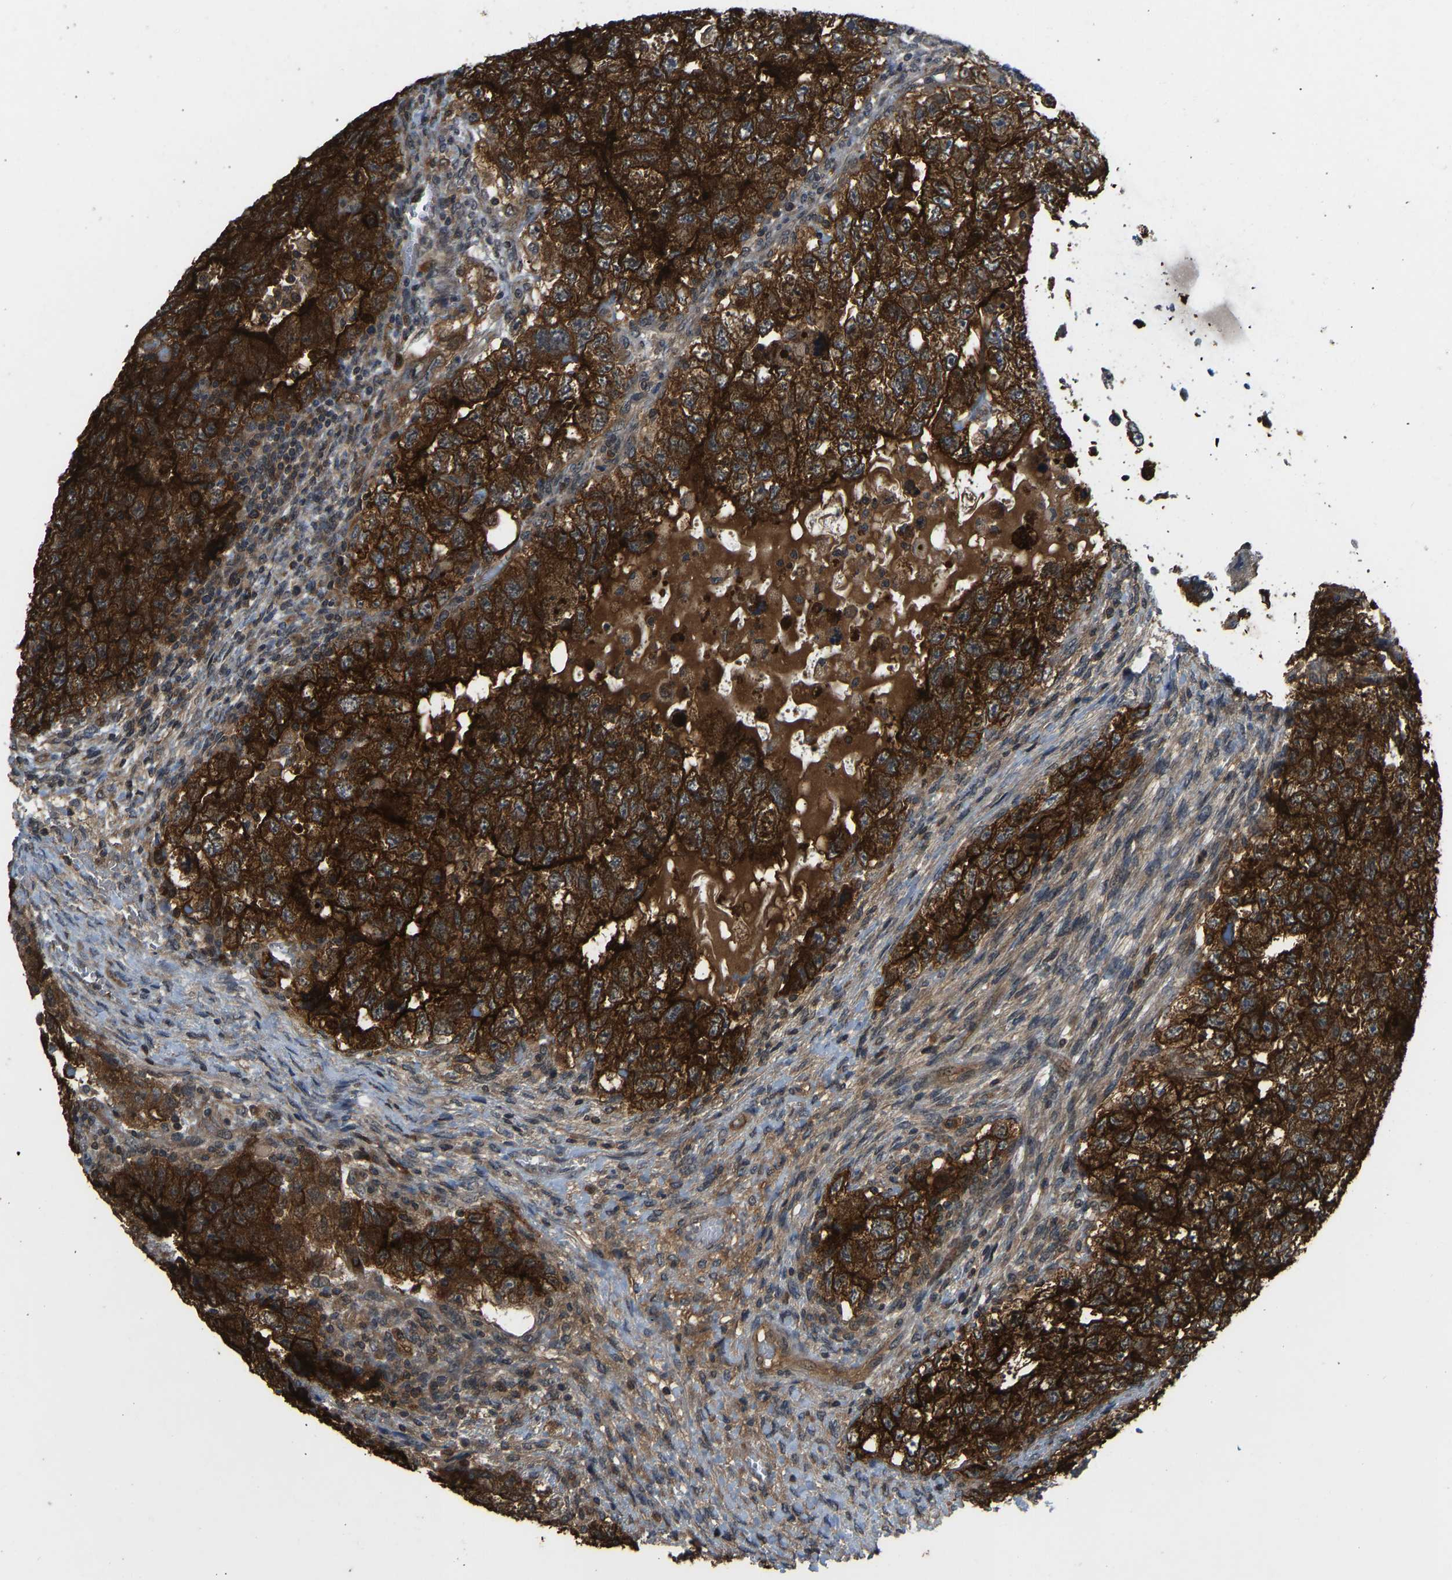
{"staining": {"intensity": "strong", "quantity": ">75%", "location": "cytoplasmic/membranous"}, "tissue": "testis cancer", "cell_type": "Tumor cells", "image_type": "cancer", "snomed": [{"axis": "morphology", "description": "Carcinoma, Embryonal, NOS"}, {"axis": "topography", "description": "Testis"}], "caption": "A histopathology image showing strong cytoplasmic/membranous positivity in about >75% of tumor cells in testis embryonal carcinoma, as visualized by brown immunohistochemical staining.", "gene": "CCT8", "patient": {"sex": "male", "age": 36}}